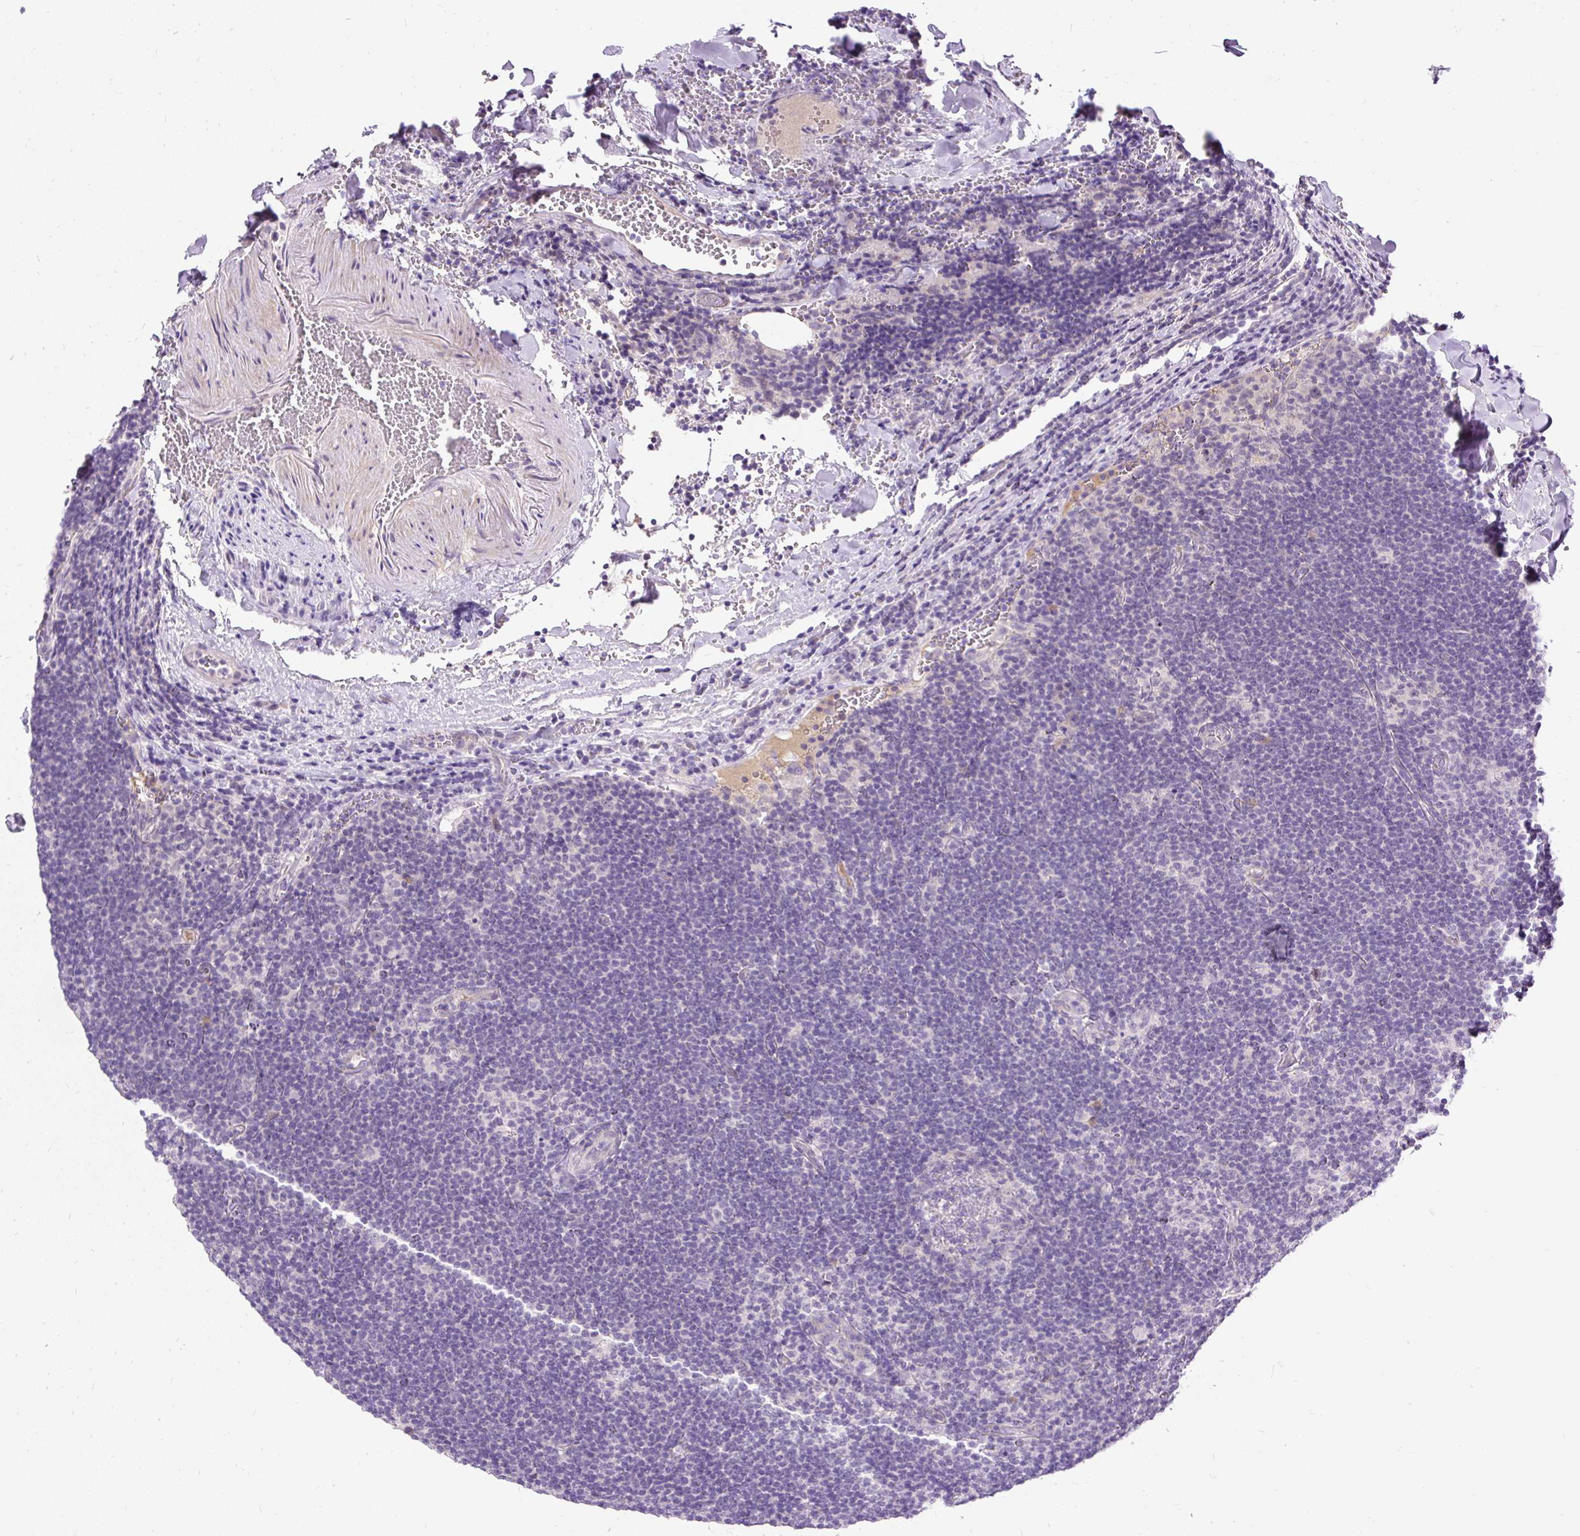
{"staining": {"intensity": "negative", "quantity": "none", "location": "none"}, "tissue": "lymphoma", "cell_type": "Tumor cells", "image_type": "cancer", "snomed": [{"axis": "morphology", "description": "Hodgkin's disease, NOS"}, {"axis": "topography", "description": "Lymph node"}], "caption": "The photomicrograph demonstrates no significant positivity in tumor cells of Hodgkin's disease.", "gene": "KRTAP20-3", "patient": {"sex": "female", "age": 57}}